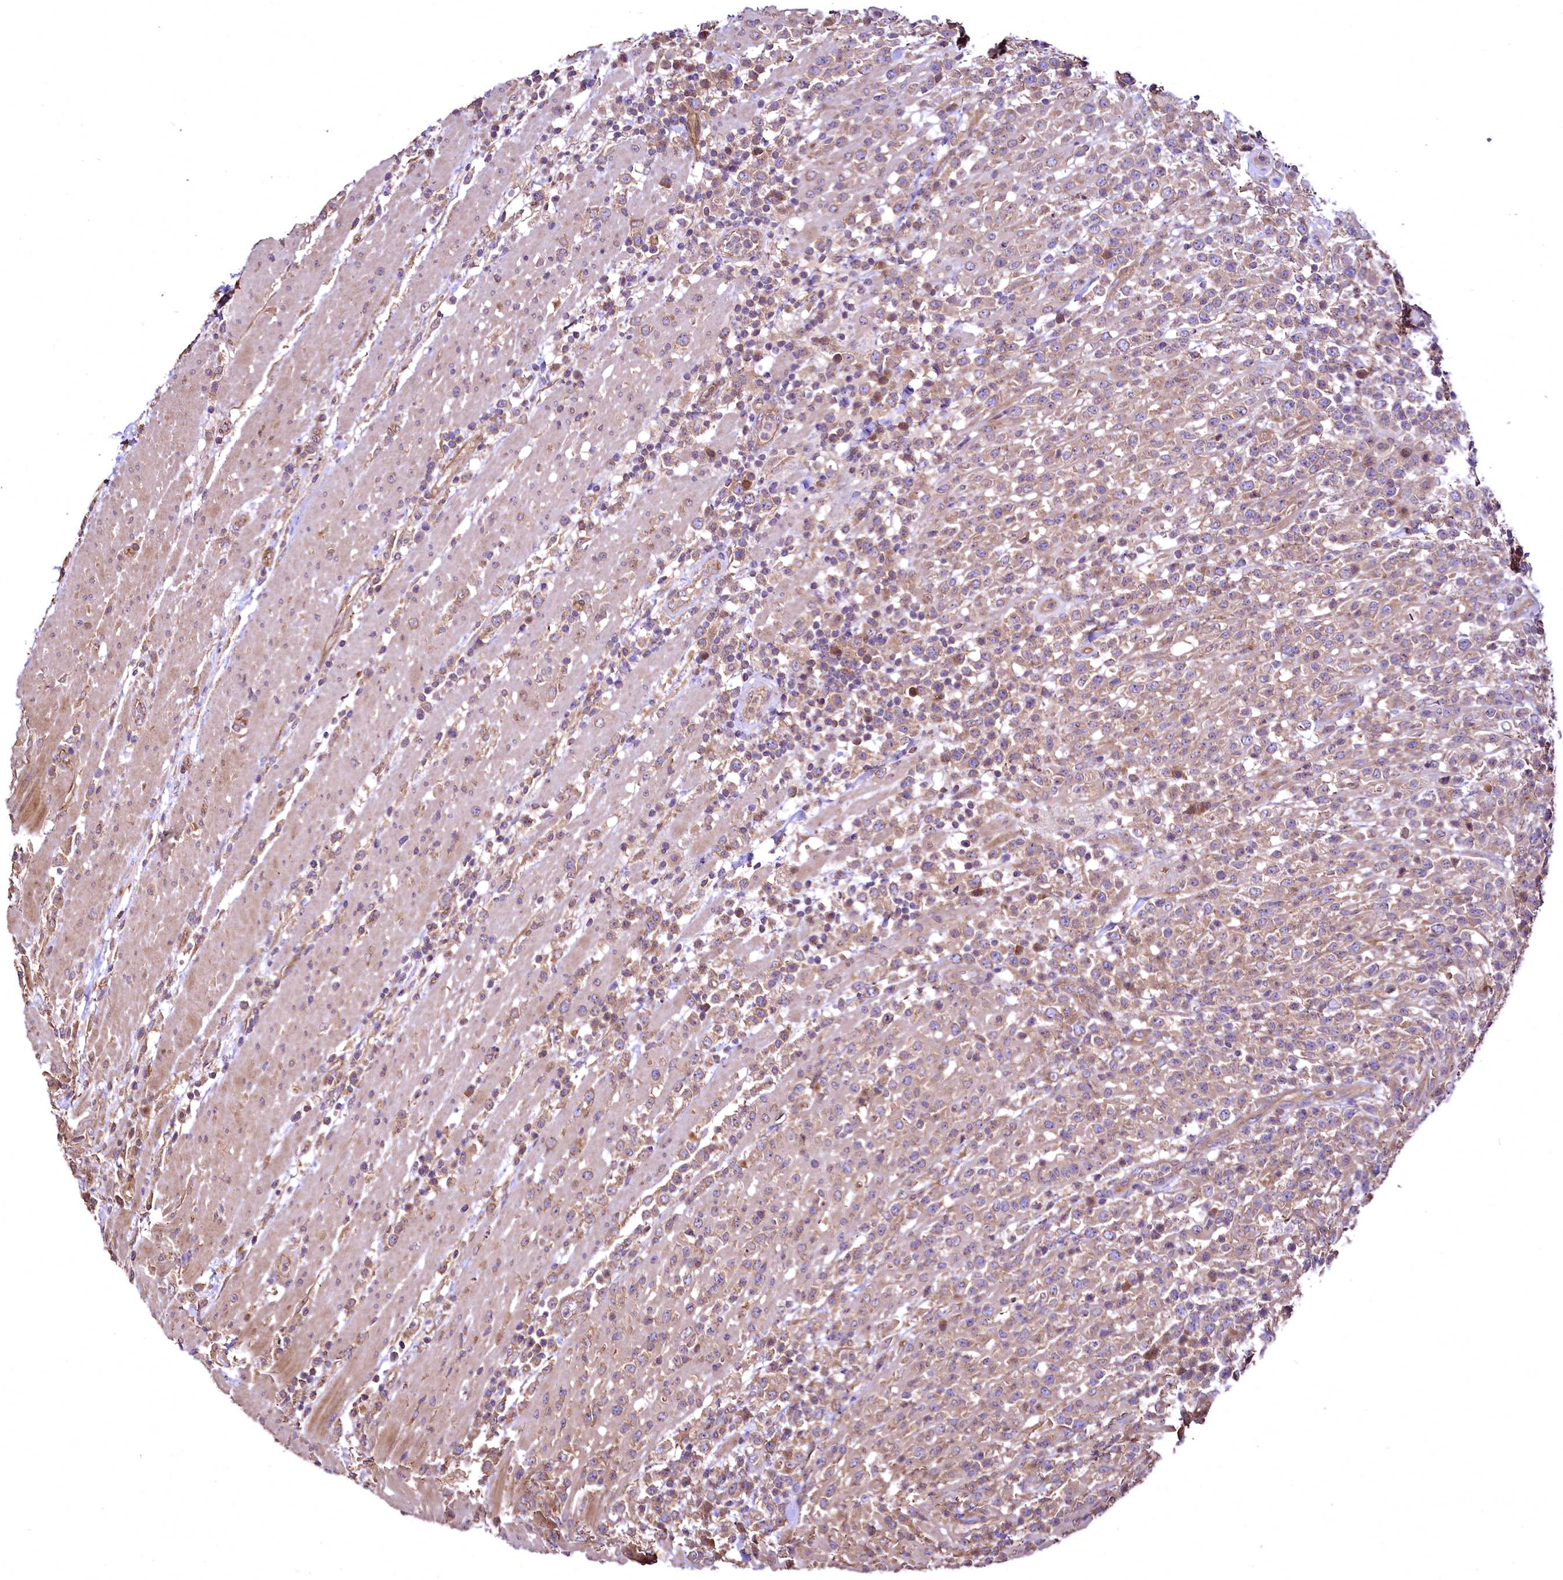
{"staining": {"intensity": "moderate", "quantity": ">75%", "location": "cytoplasmic/membranous"}, "tissue": "lymphoma", "cell_type": "Tumor cells", "image_type": "cancer", "snomed": [{"axis": "morphology", "description": "Malignant lymphoma, non-Hodgkin's type, High grade"}, {"axis": "topography", "description": "Colon"}], "caption": "DAB (3,3'-diaminobenzidine) immunohistochemical staining of lymphoma shows moderate cytoplasmic/membranous protein staining in approximately >75% of tumor cells.", "gene": "TBCEL", "patient": {"sex": "female", "age": 53}}